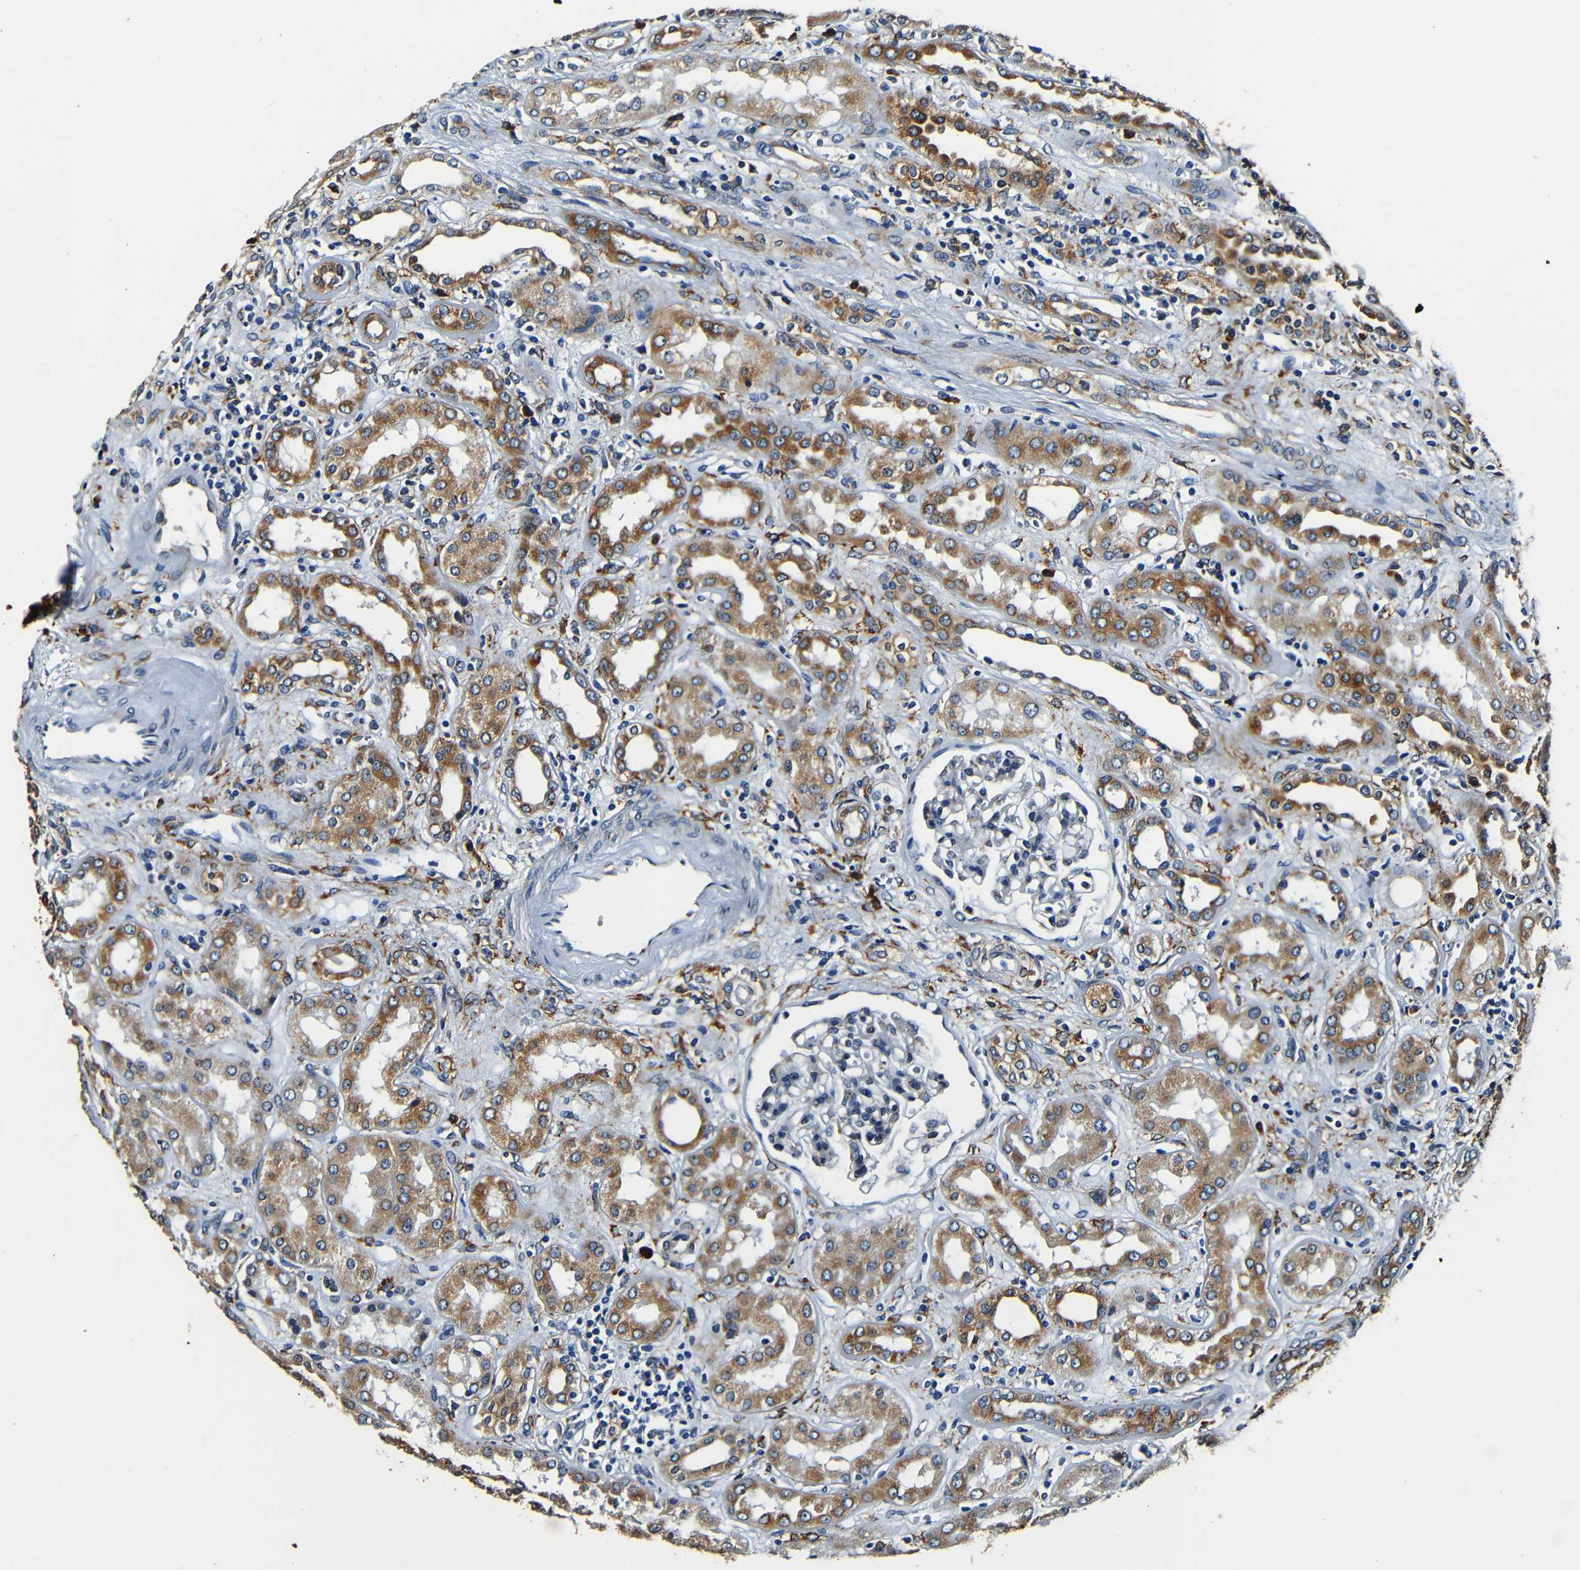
{"staining": {"intensity": "negative", "quantity": "none", "location": "none"}, "tissue": "kidney", "cell_type": "Cells in glomeruli", "image_type": "normal", "snomed": [{"axis": "morphology", "description": "Normal tissue, NOS"}, {"axis": "topography", "description": "Kidney"}], "caption": "Immunohistochemistry (IHC) micrograph of normal kidney: kidney stained with DAB shows no significant protein staining in cells in glomeruli.", "gene": "RRBP1", "patient": {"sex": "male", "age": 59}}